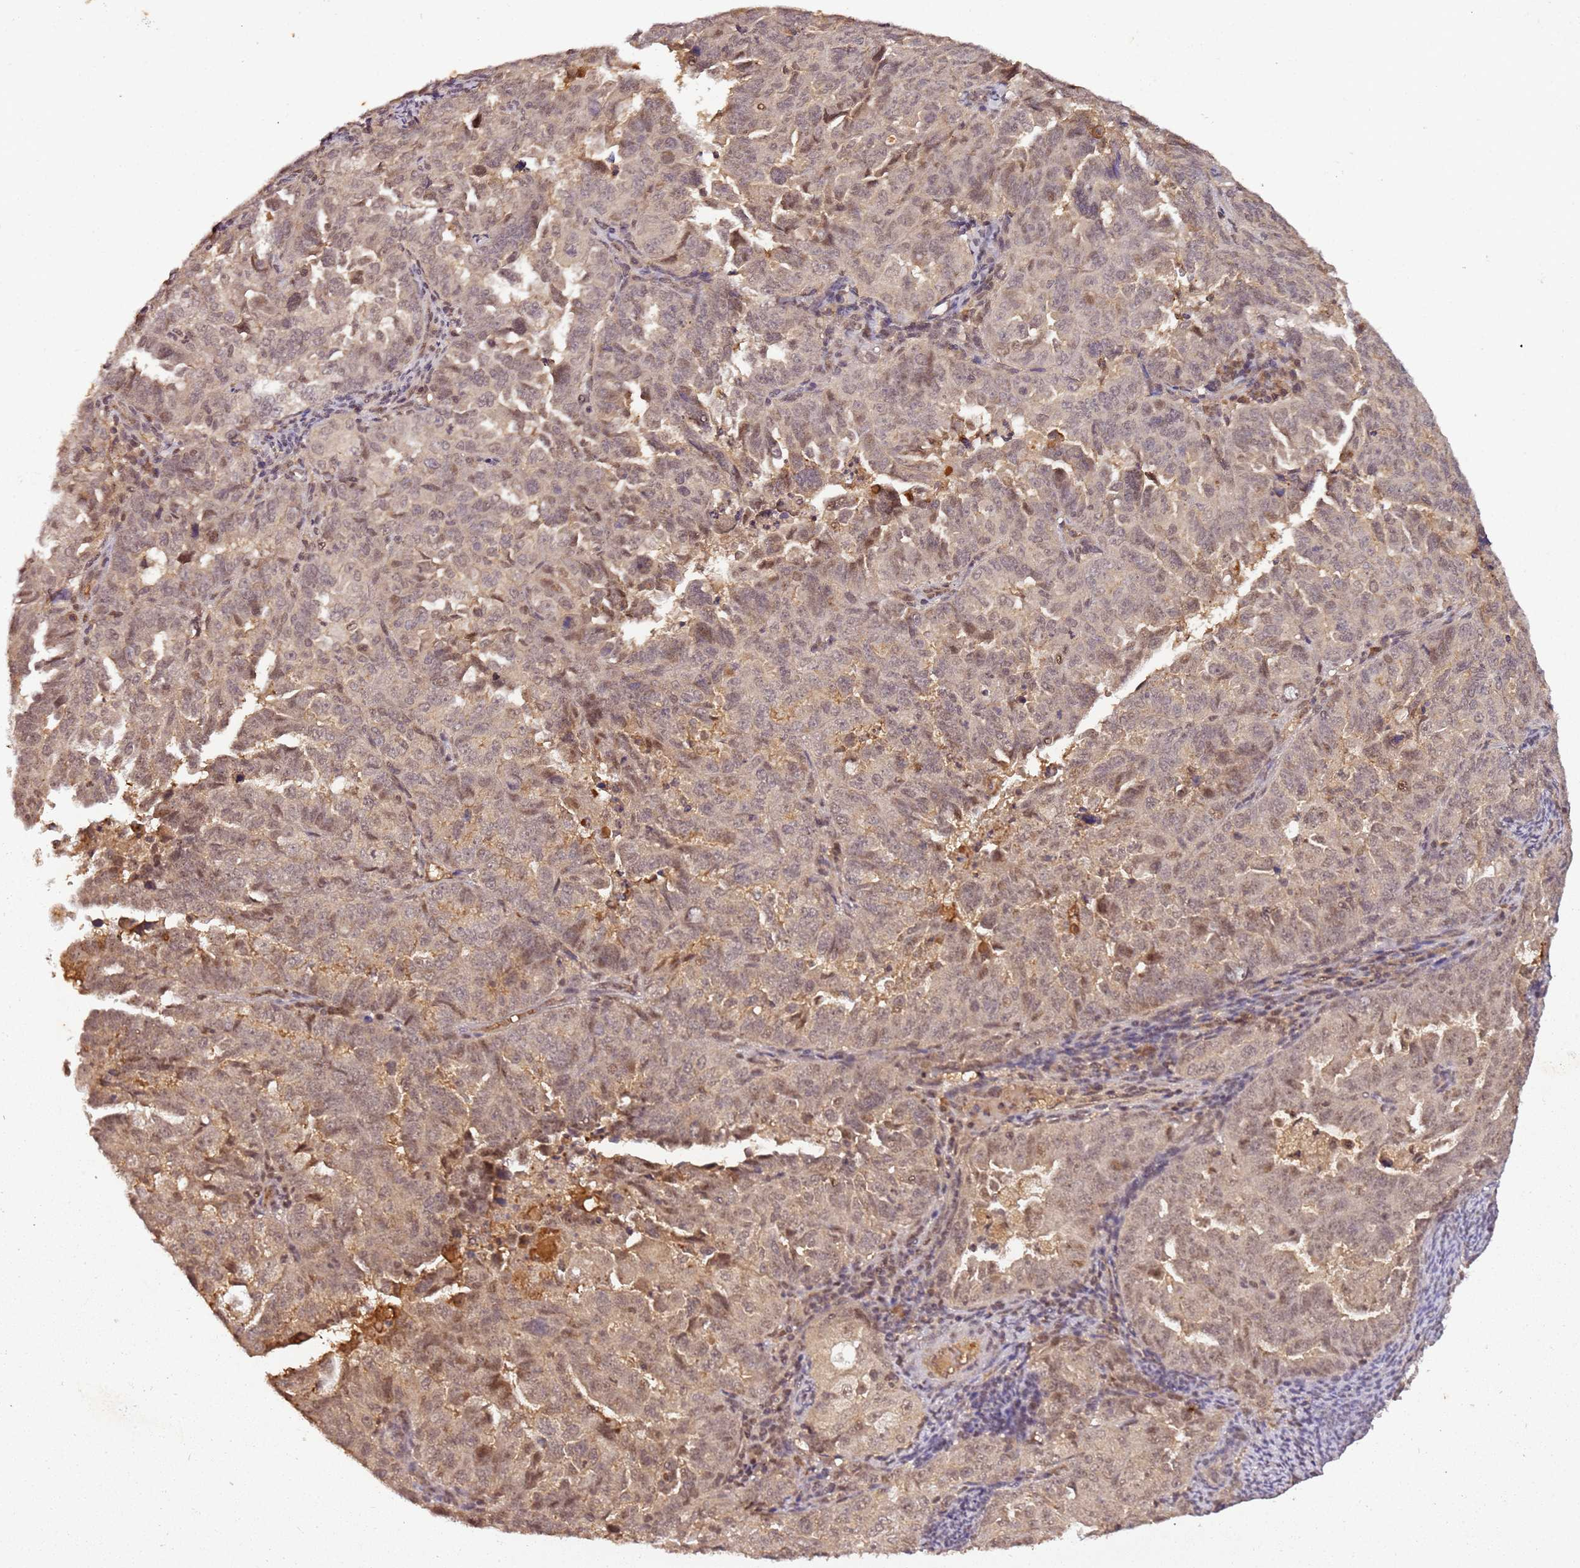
{"staining": {"intensity": "moderate", "quantity": ">75%", "location": "cytoplasmic/membranous"}, "tissue": "endometrial cancer", "cell_type": "Tumor cells", "image_type": "cancer", "snomed": [{"axis": "morphology", "description": "Adenocarcinoma, NOS"}, {"axis": "topography", "description": "Endometrium"}], "caption": "This histopathology image demonstrates immunohistochemistry (IHC) staining of human endometrial adenocarcinoma, with medium moderate cytoplasmic/membranous expression in about >75% of tumor cells.", "gene": "COL1A2", "patient": {"sex": "female", "age": 65}}